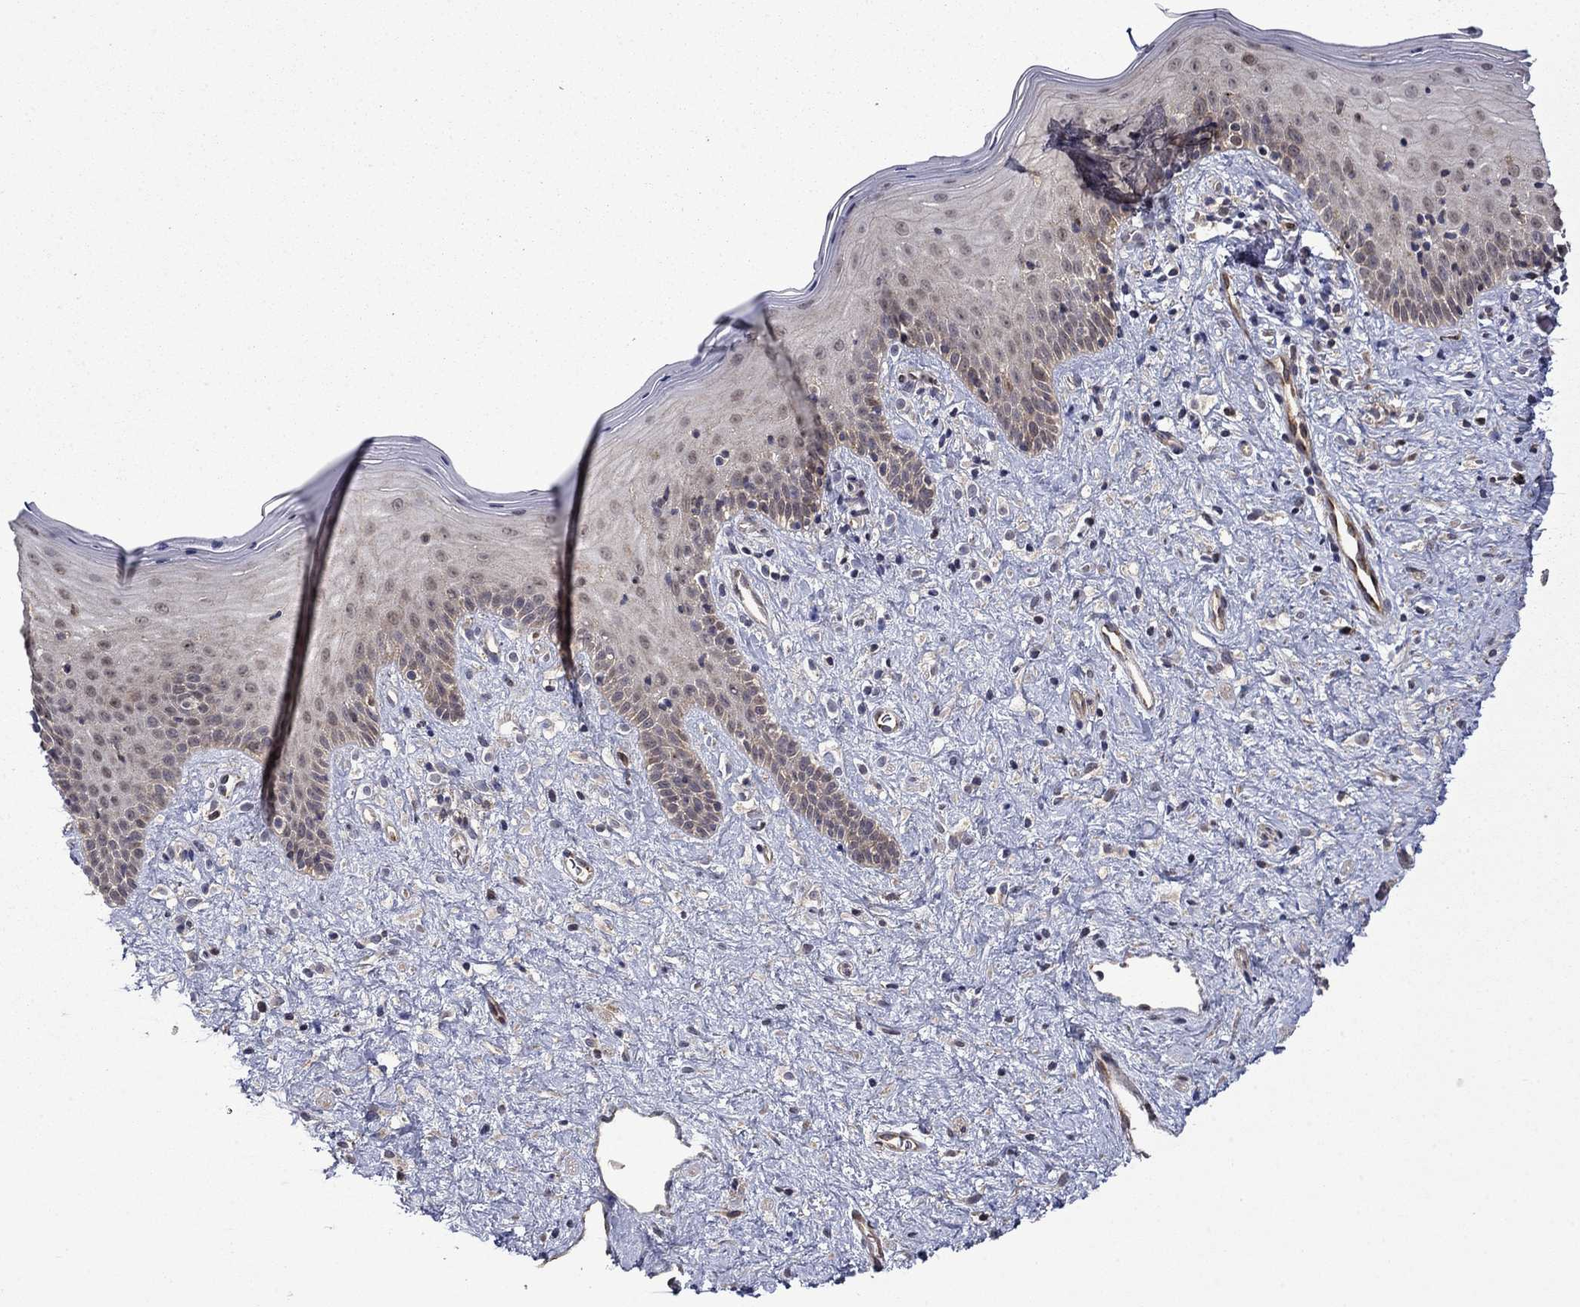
{"staining": {"intensity": "moderate", "quantity": "<25%", "location": "cytoplasmic/membranous"}, "tissue": "vagina", "cell_type": "Squamous epithelial cells", "image_type": "normal", "snomed": [{"axis": "morphology", "description": "Normal tissue, NOS"}, {"axis": "topography", "description": "Vagina"}], "caption": "Immunohistochemical staining of unremarkable vagina shows moderate cytoplasmic/membranous protein expression in approximately <25% of squamous epithelial cells.", "gene": "TPMT", "patient": {"sex": "female", "age": 47}}